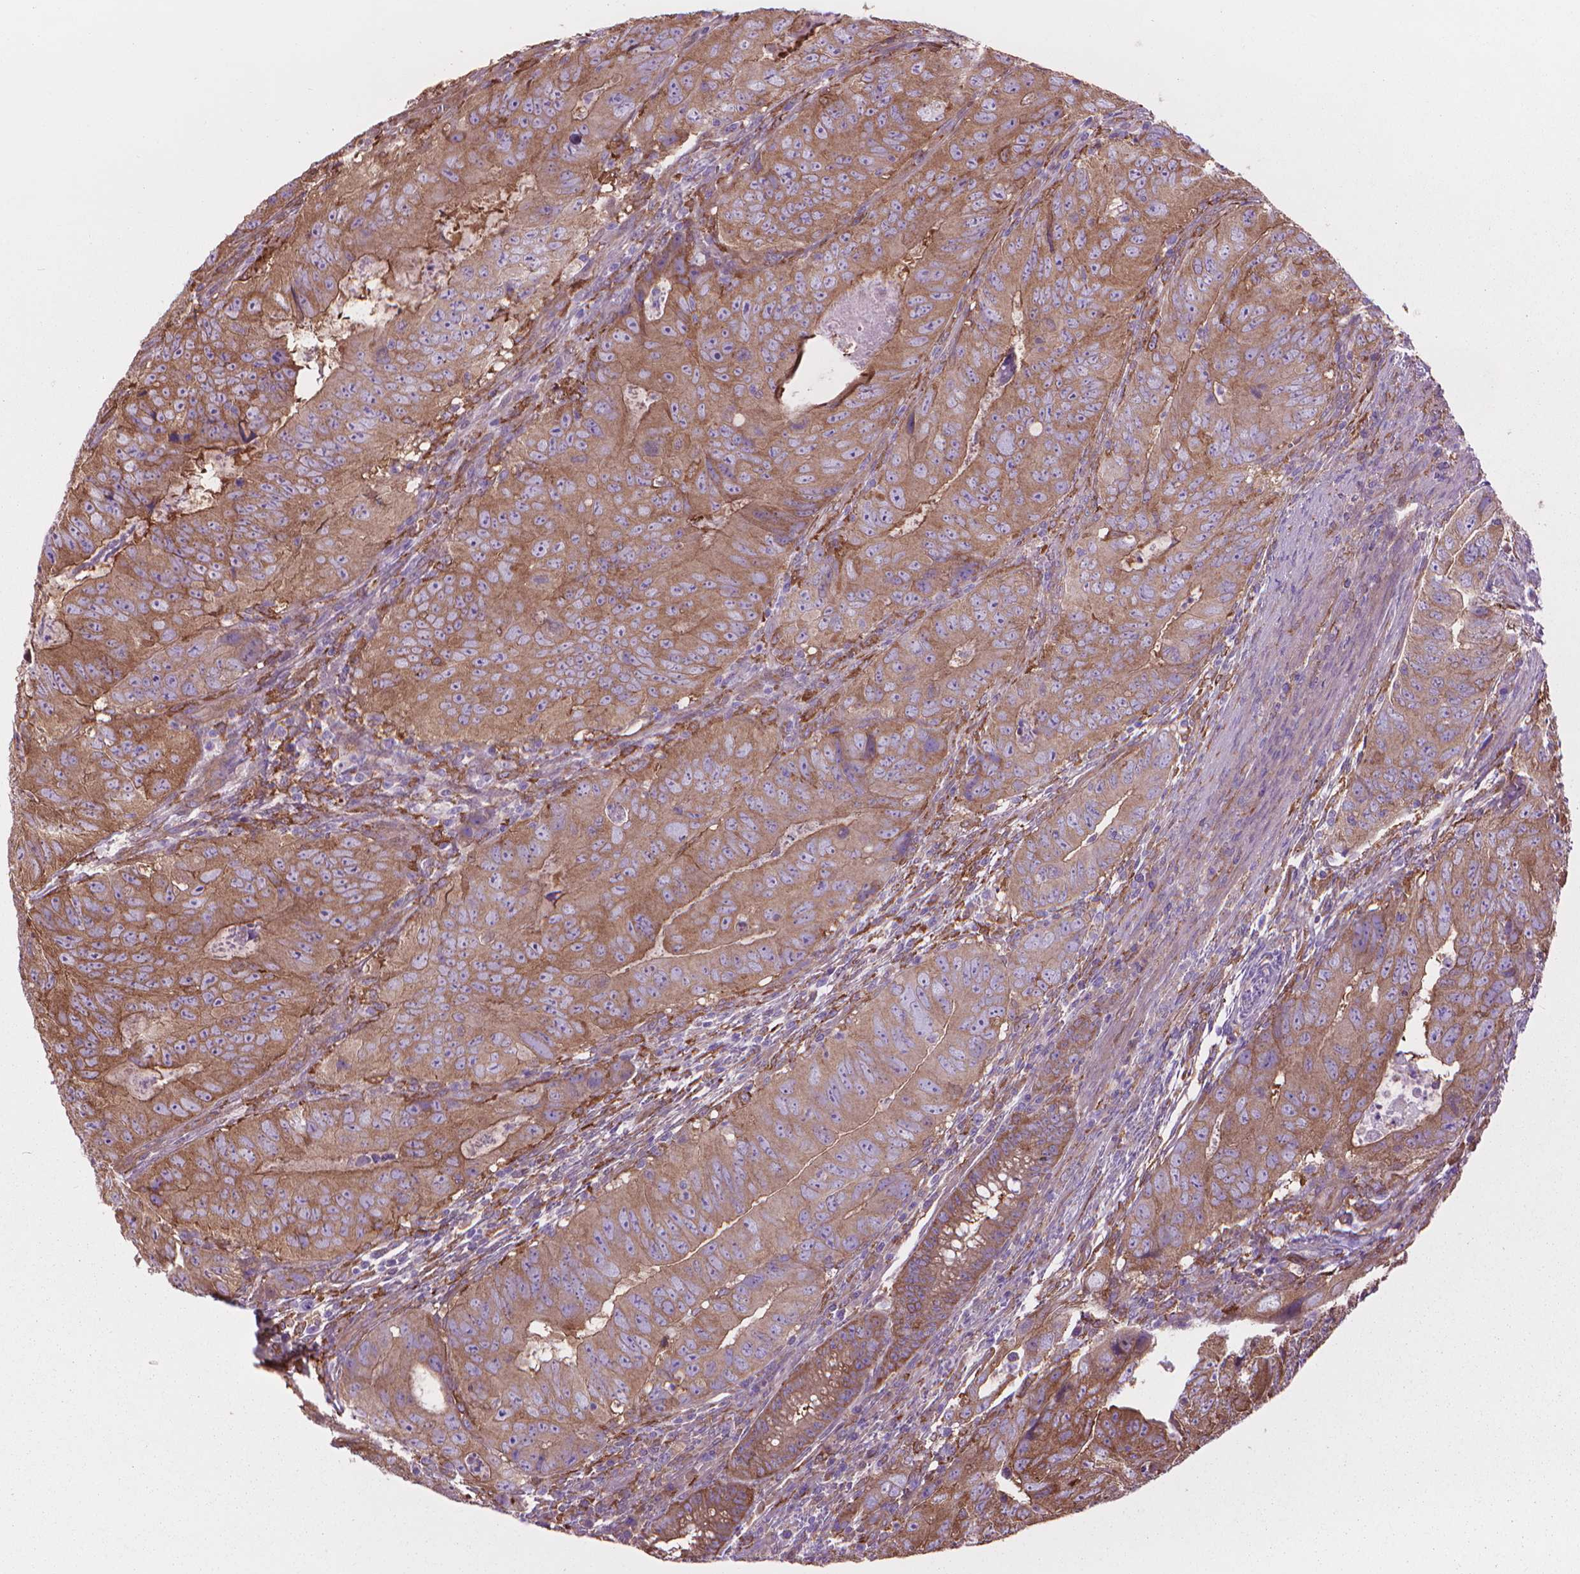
{"staining": {"intensity": "moderate", "quantity": ">75%", "location": "cytoplasmic/membranous"}, "tissue": "colorectal cancer", "cell_type": "Tumor cells", "image_type": "cancer", "snomed": [{"axis": "morphology", "description": "Adenocarcinoma, NOS"}, {"axis": "topography", "description": "Colon"}], "caption": "A medium amount of moderate cytoplasmic/membranous positivity is identified in approximately >75% of tumor cells in adenocarcinoma (colorectal) tissue.", "gene": "CORO1B", "patient": {"sex": "male", "age": 79}}